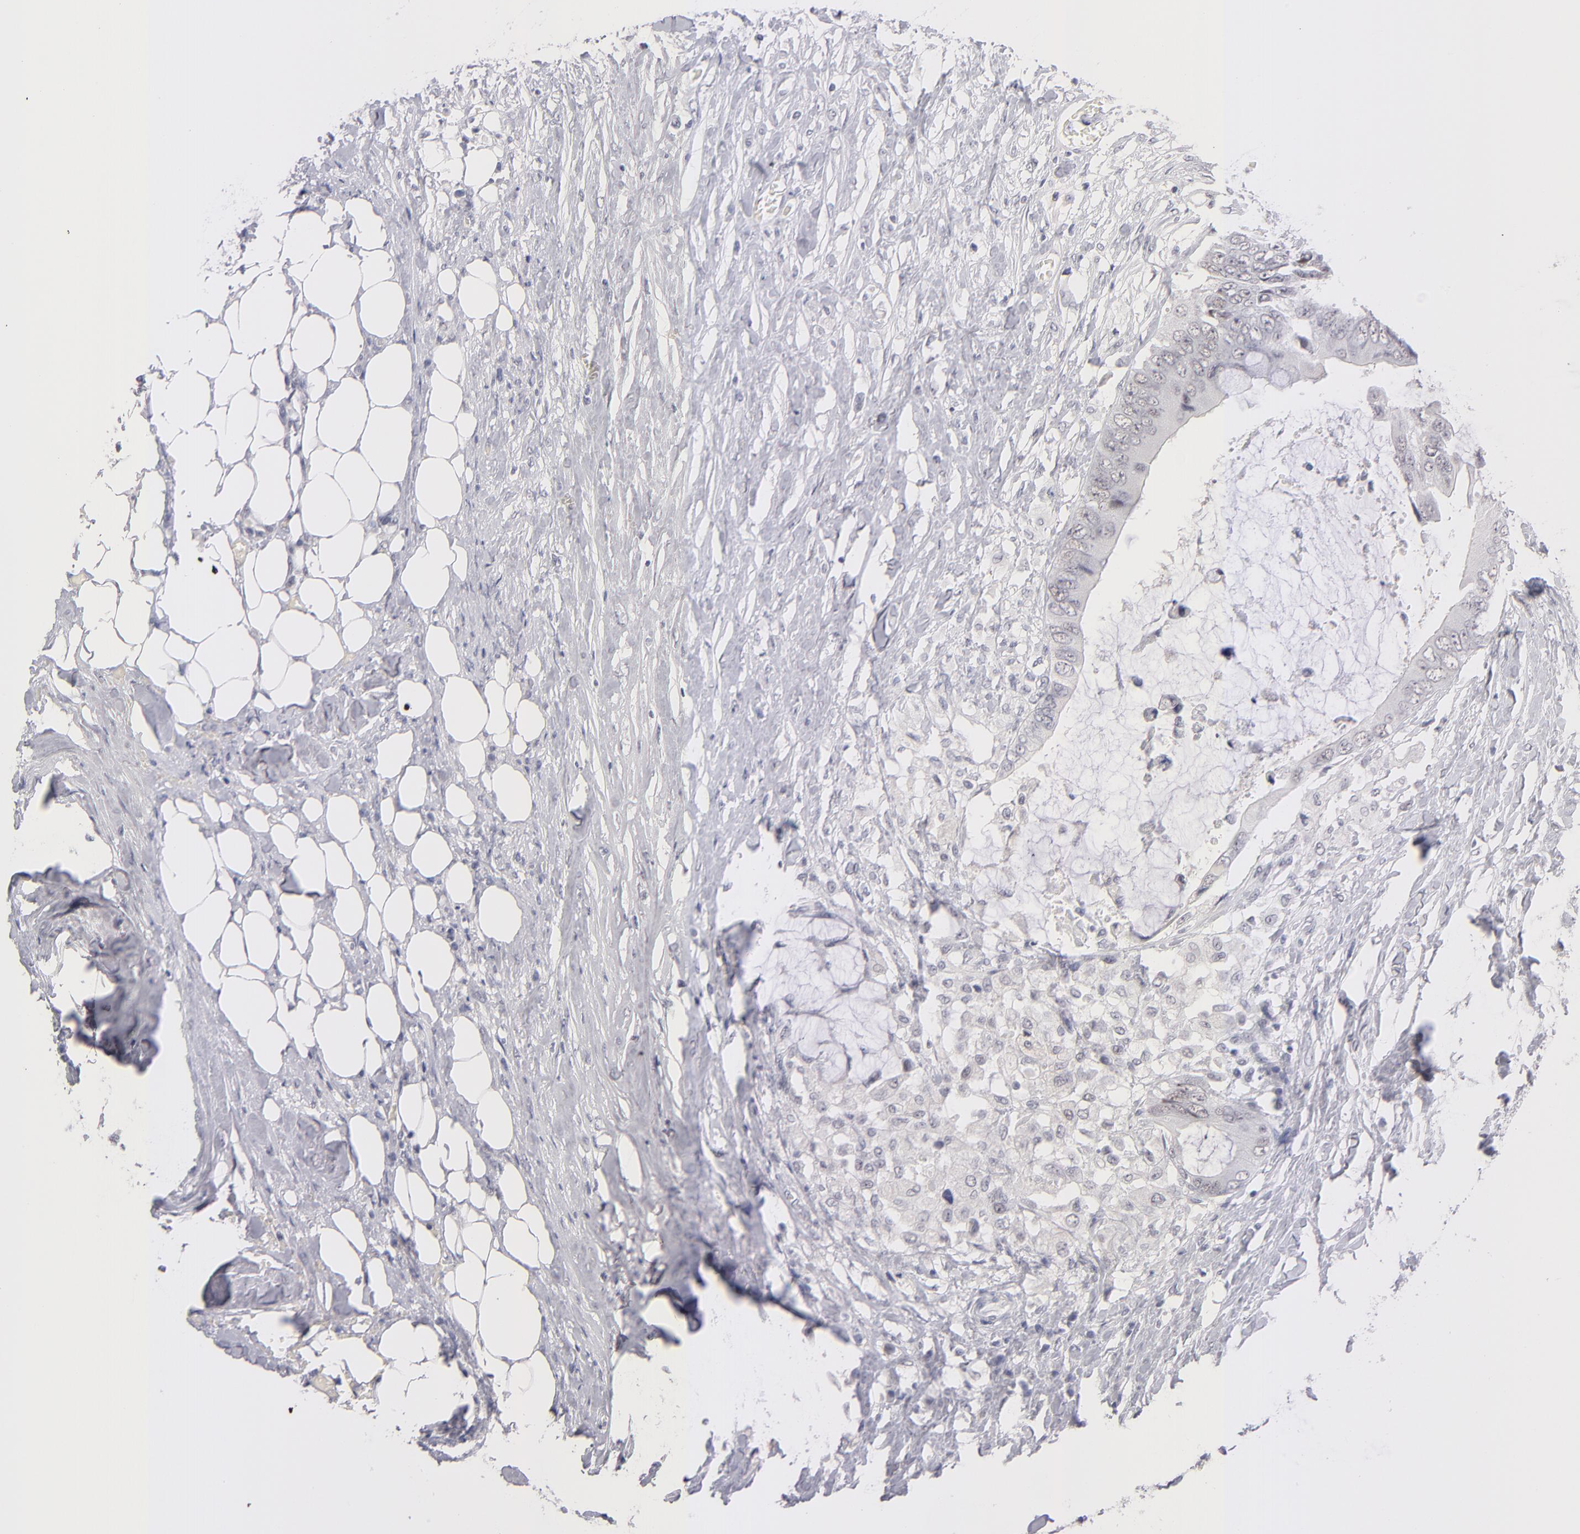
{"staining": {"intensity": "weak", "quantity": "25%-75%", "location": "nuclear"}, "tissue": "colorectal cancer", "cell_type": "Tumor cells", "image_type": "cancer", "snomed": [{"axis": "morphology", "description": "Normal tissue, NOS"}, {"axis": "morphology", "description": "Adenocarcinoma, NOS"}, {"axis": "topography", "description": "Rectum"}, {"axis": "topography", "description": "Peripheral nerve tissue"}], "caption": "Immunohistochemistry (IHC) of colorectal adenocarcinoma shows low levels of weak nuclear positivity in approximately 25%-75% of tumor cells.", "gene": "TEX11", "patient": {"sex": "female", "age": 77}}